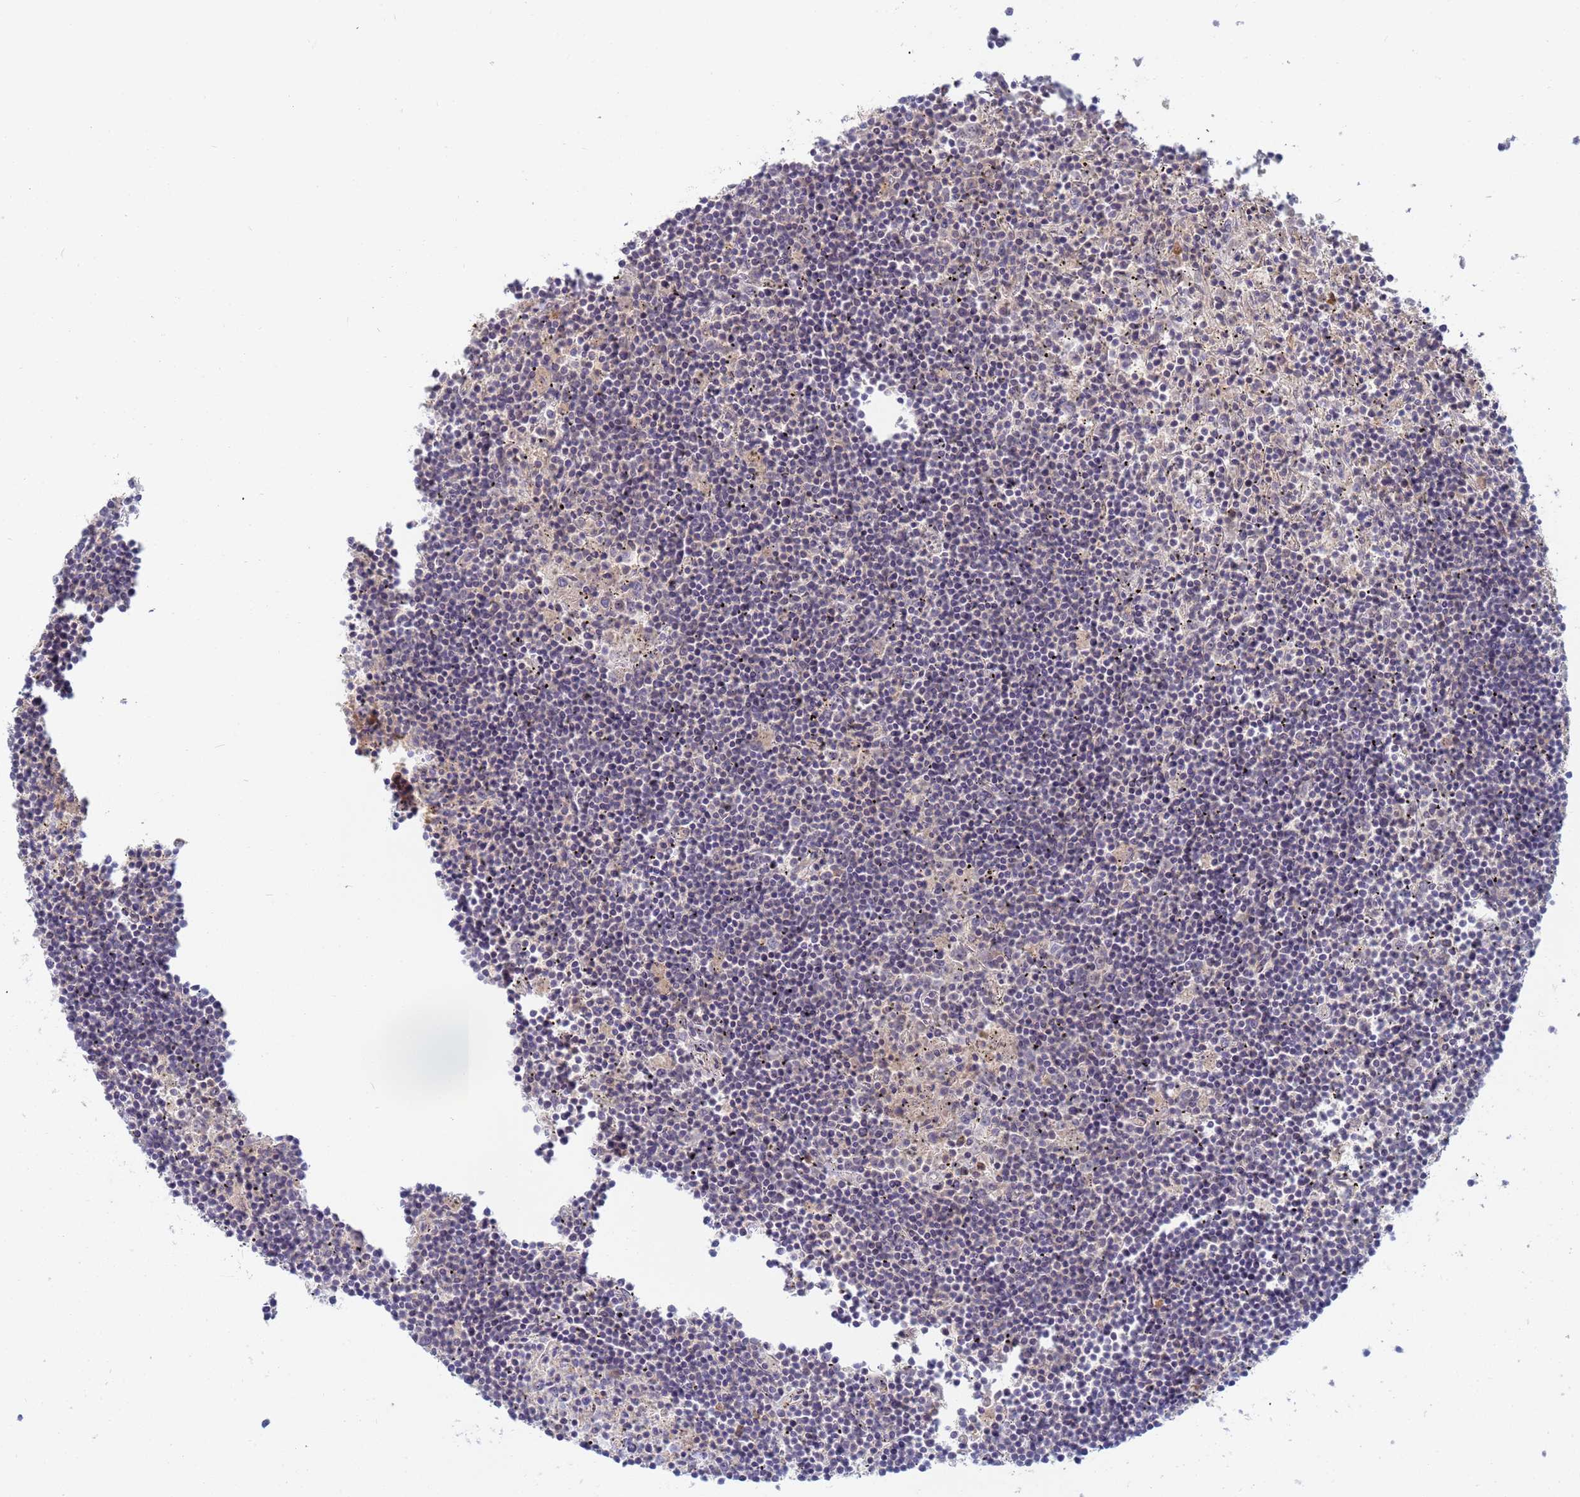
{"staining": {"intensity": "negative", "quantity": "none", "location": "none"}, "tissue": "lymphoma", "cell_type": "Tumor cells", "image_type": "cancer", "snomed": [{"axis": "morphology", "description": "Malignant lymphoma, non-Hodgkin's type, Low grade"}, {"axis": "topography", "description": "Spleen"}], "caption": "A high-resolution image shows immunohistochemistry staining of lymphoma, which reveals no significant staining in tumor cells.", "gene": "SHARPIN", "patient": {"sex": "male", "age": 76}}